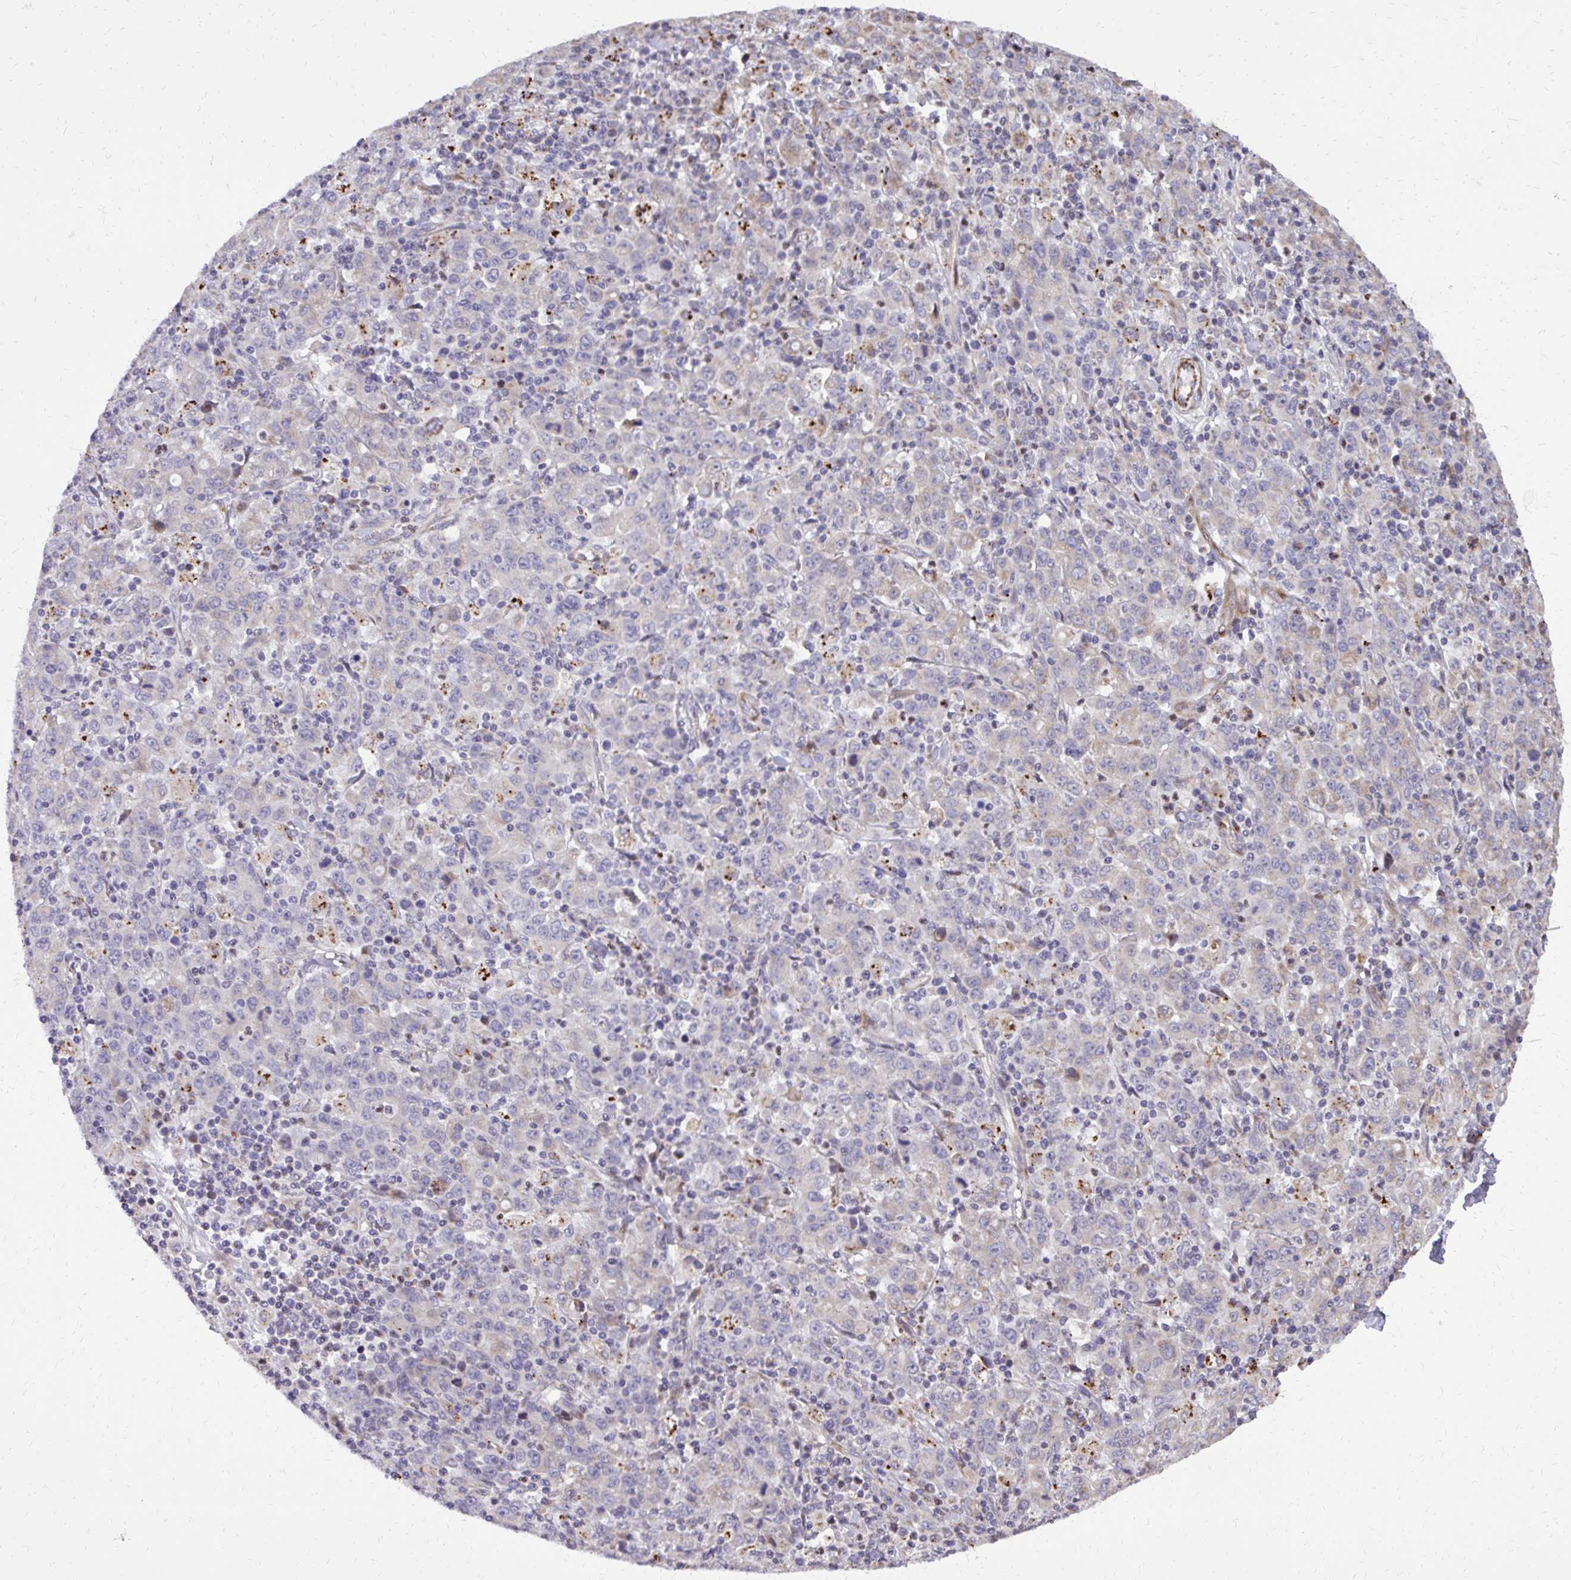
{"staining": {"intensity": "negative", "quantity": "none", "location": "none"}, "tissue": "stomach cancer", "cell_type": "Tumor cells", "image_type": "cancer", "snomed": [{"axis": "morphology", "description": "Adenocarcinoma, NOS"}, {"axis": "topography", "description": "Stomach, upper"}], "caption": "Human stomach adenocarcinoma stained for a protein using immunohistochemistry (IHC) shows no positivity in tumor cells.", "gene": "ABCC3", "patient": {"sex": "male", "age": 69}}